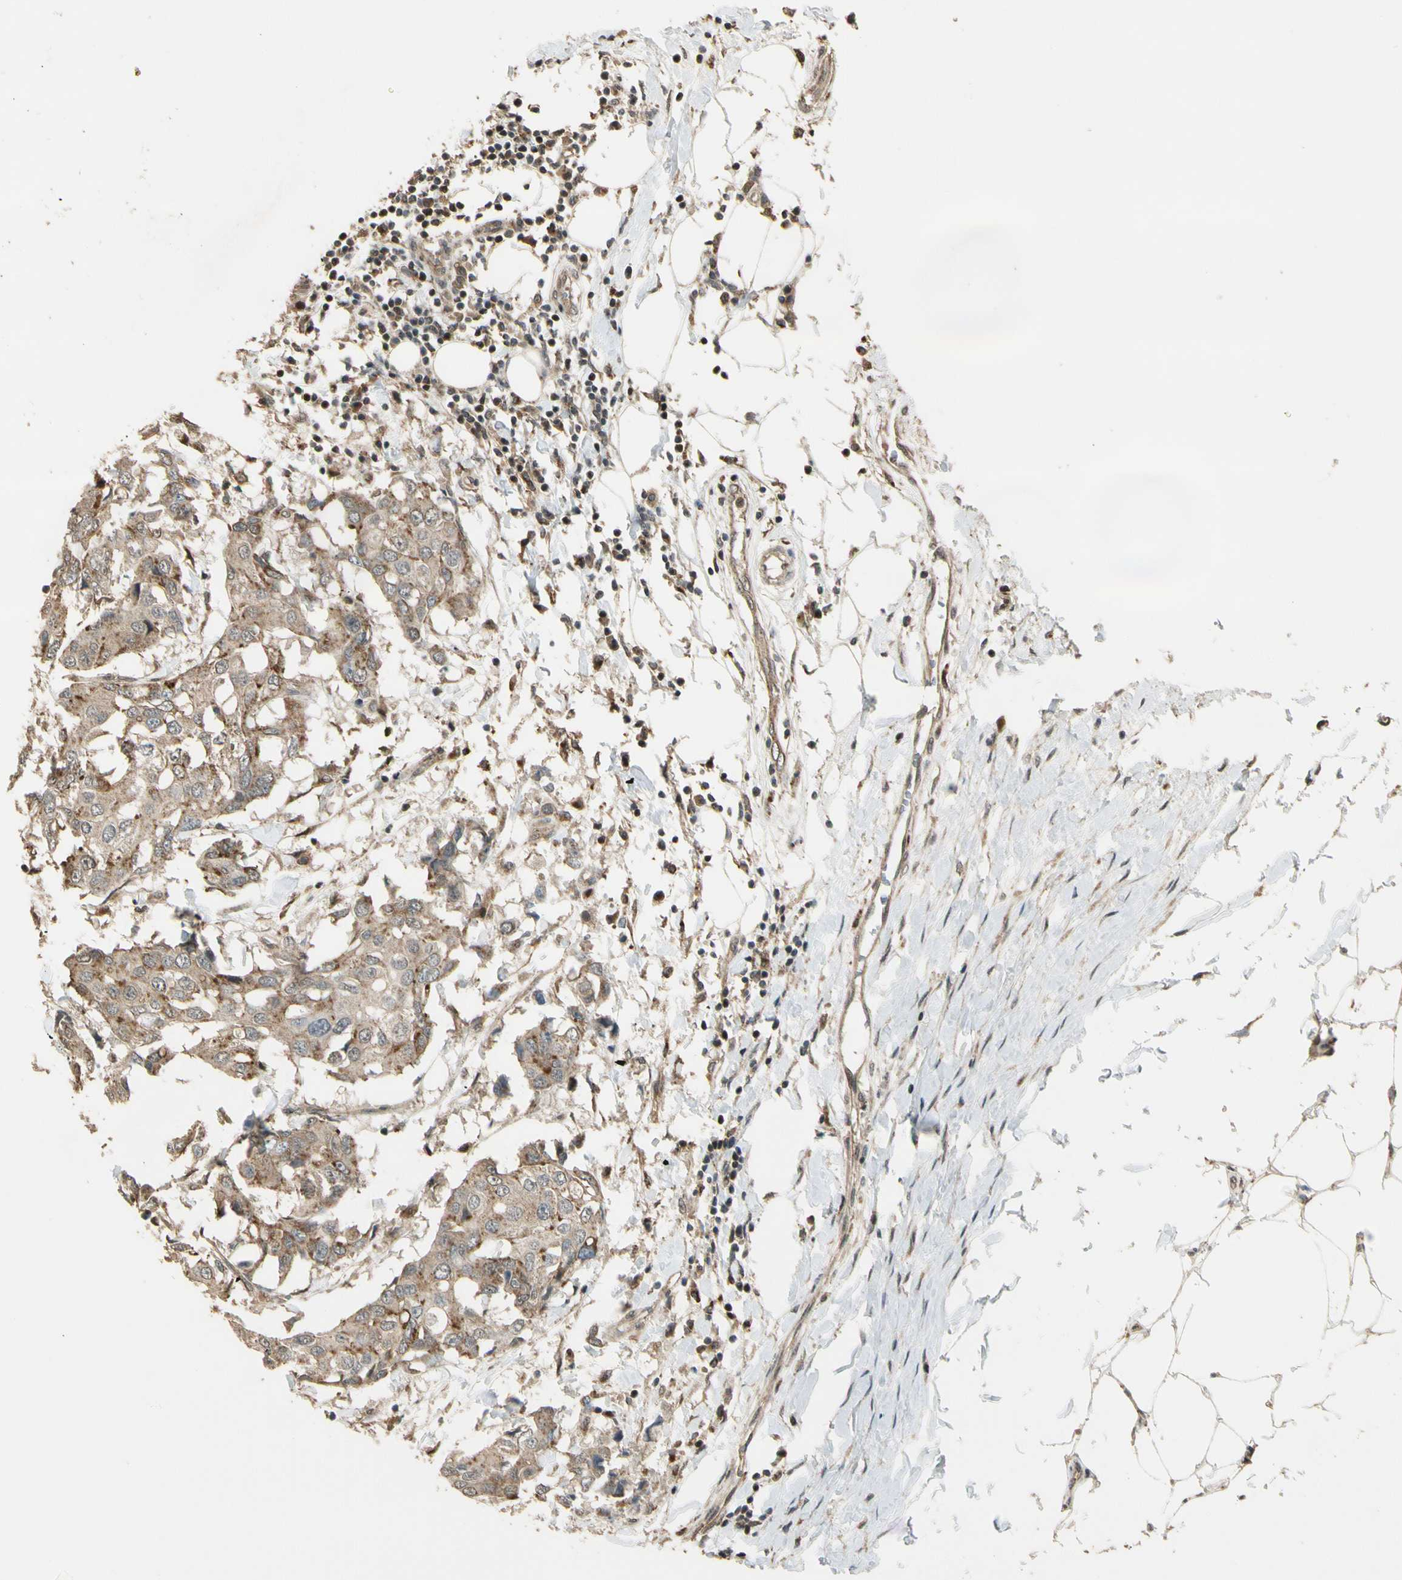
{"staining": {"intensity": "weak", "quantity": ">75%", "location": "cytoplasmic/membranous"}, "tissue": "breast cancer", "cell_type": "Tumor cells", "image_type": "cancer", "snomed": [{"axis": "morphology", "description": "Duct carcinoma"}, {"axis": "topography", "description": "Breast"}], "caption": "Breast cancer (infiltrating ductal carcinoma) tissue exhibits weak cytoplasmic/membranous expression in about >75% of tumor cells, visualized by immunohistochemistry.", "gene": "LAMTOR1", "patient": {"sex": "female", "age": 27}}